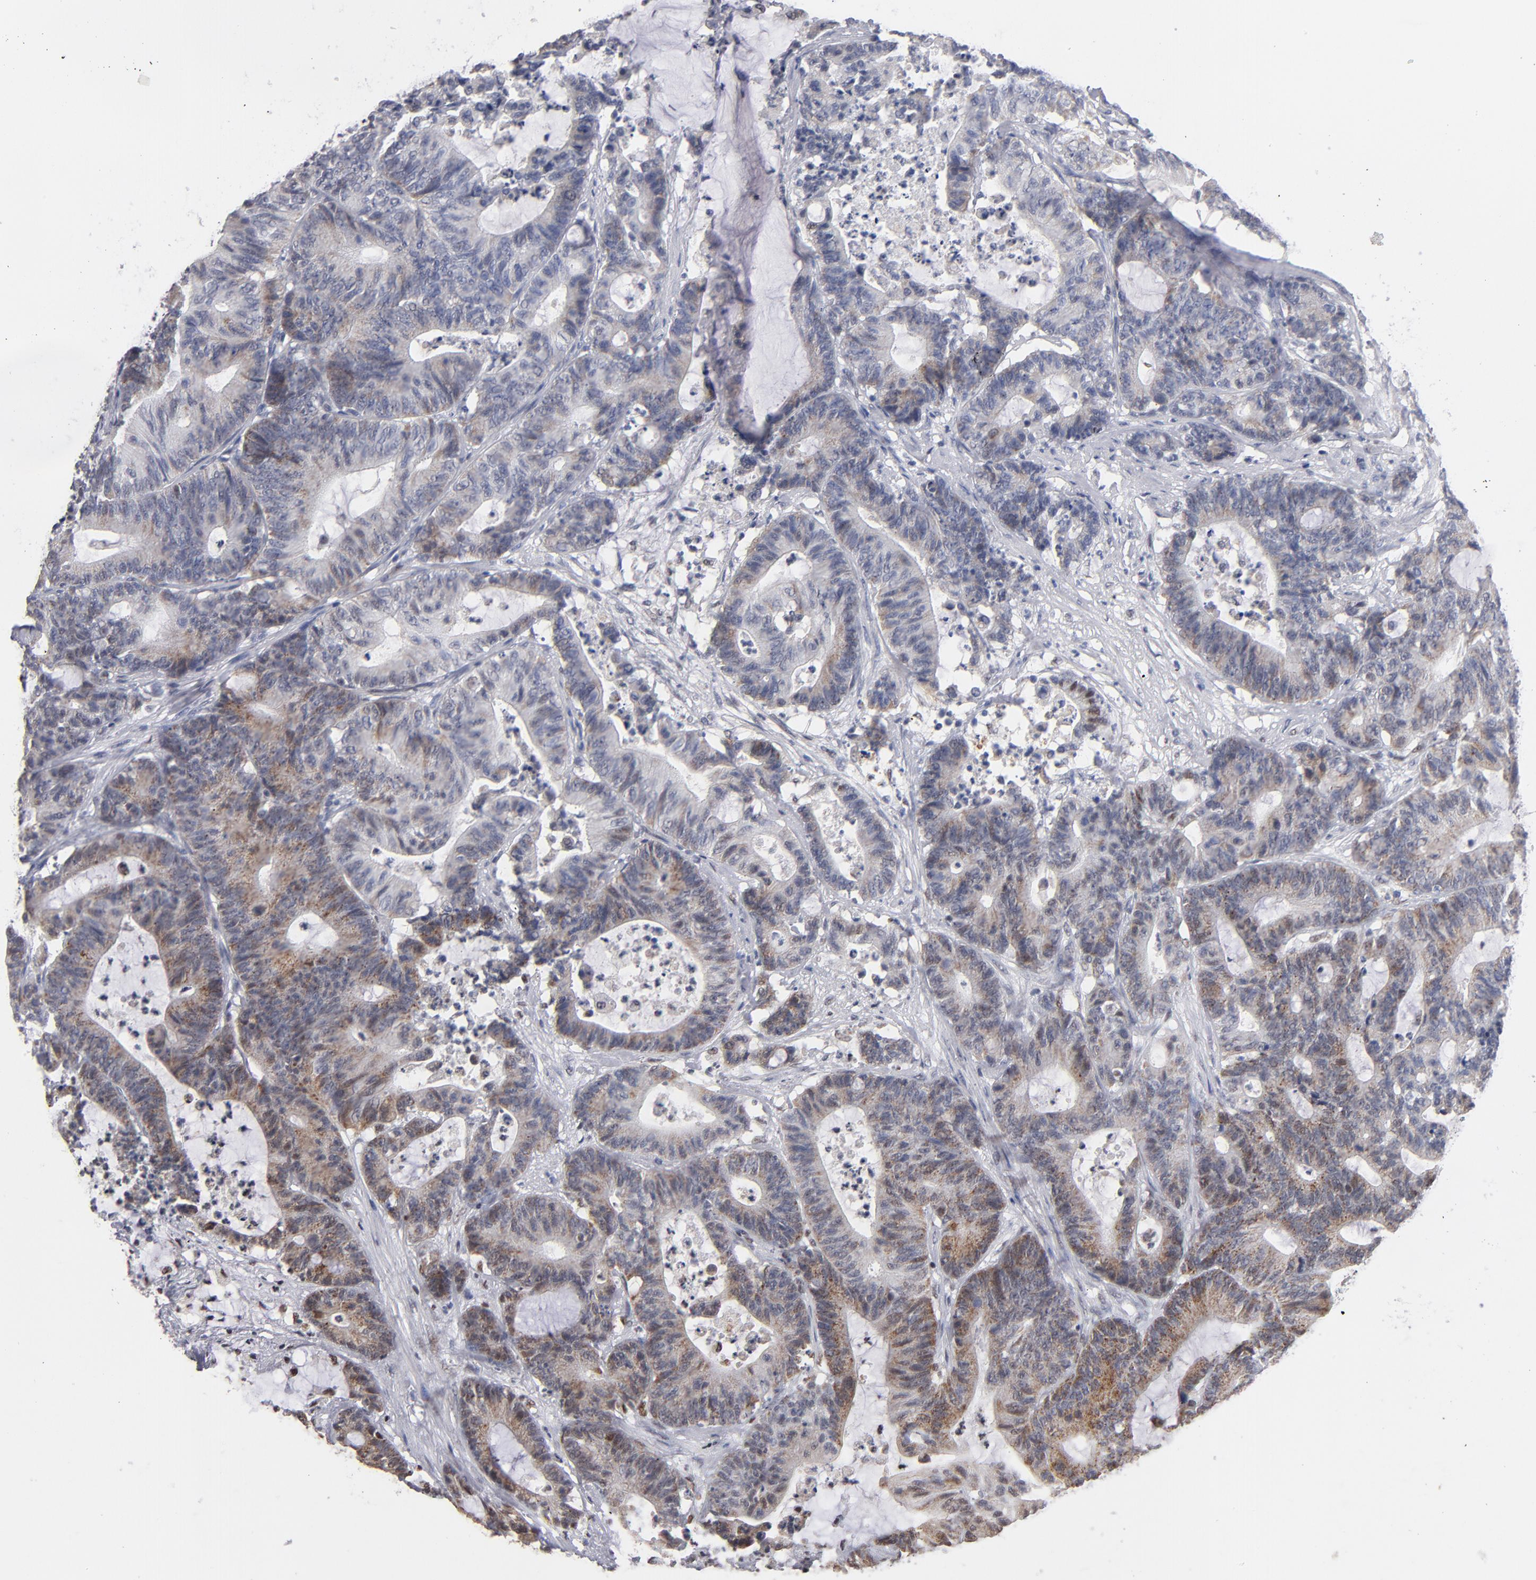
{"staining": {"intensity": "moderate", "quantity": "25%-75%", "location": "cytoplasmic/membranous,nuclear"}, "tissue": "colorectal cancer", "cell_type": "Tumor cells", "image_type": "cancer", "snomed": [{"axis": "morphology", "description": "Adenocarcinoma, NOS"}, {"axis": "topography", "description": "Colon"}], "caption": "IHC histopathology image of adenocarcinoma (colorectal) stained for a protein (brown), which shows medium levels of moderate cytoplasmic/membranous and nuclear staining in about 25%-75% of tumor cells.", "gene": "MN1", "patient": {"sex": "female", "age": 84}}